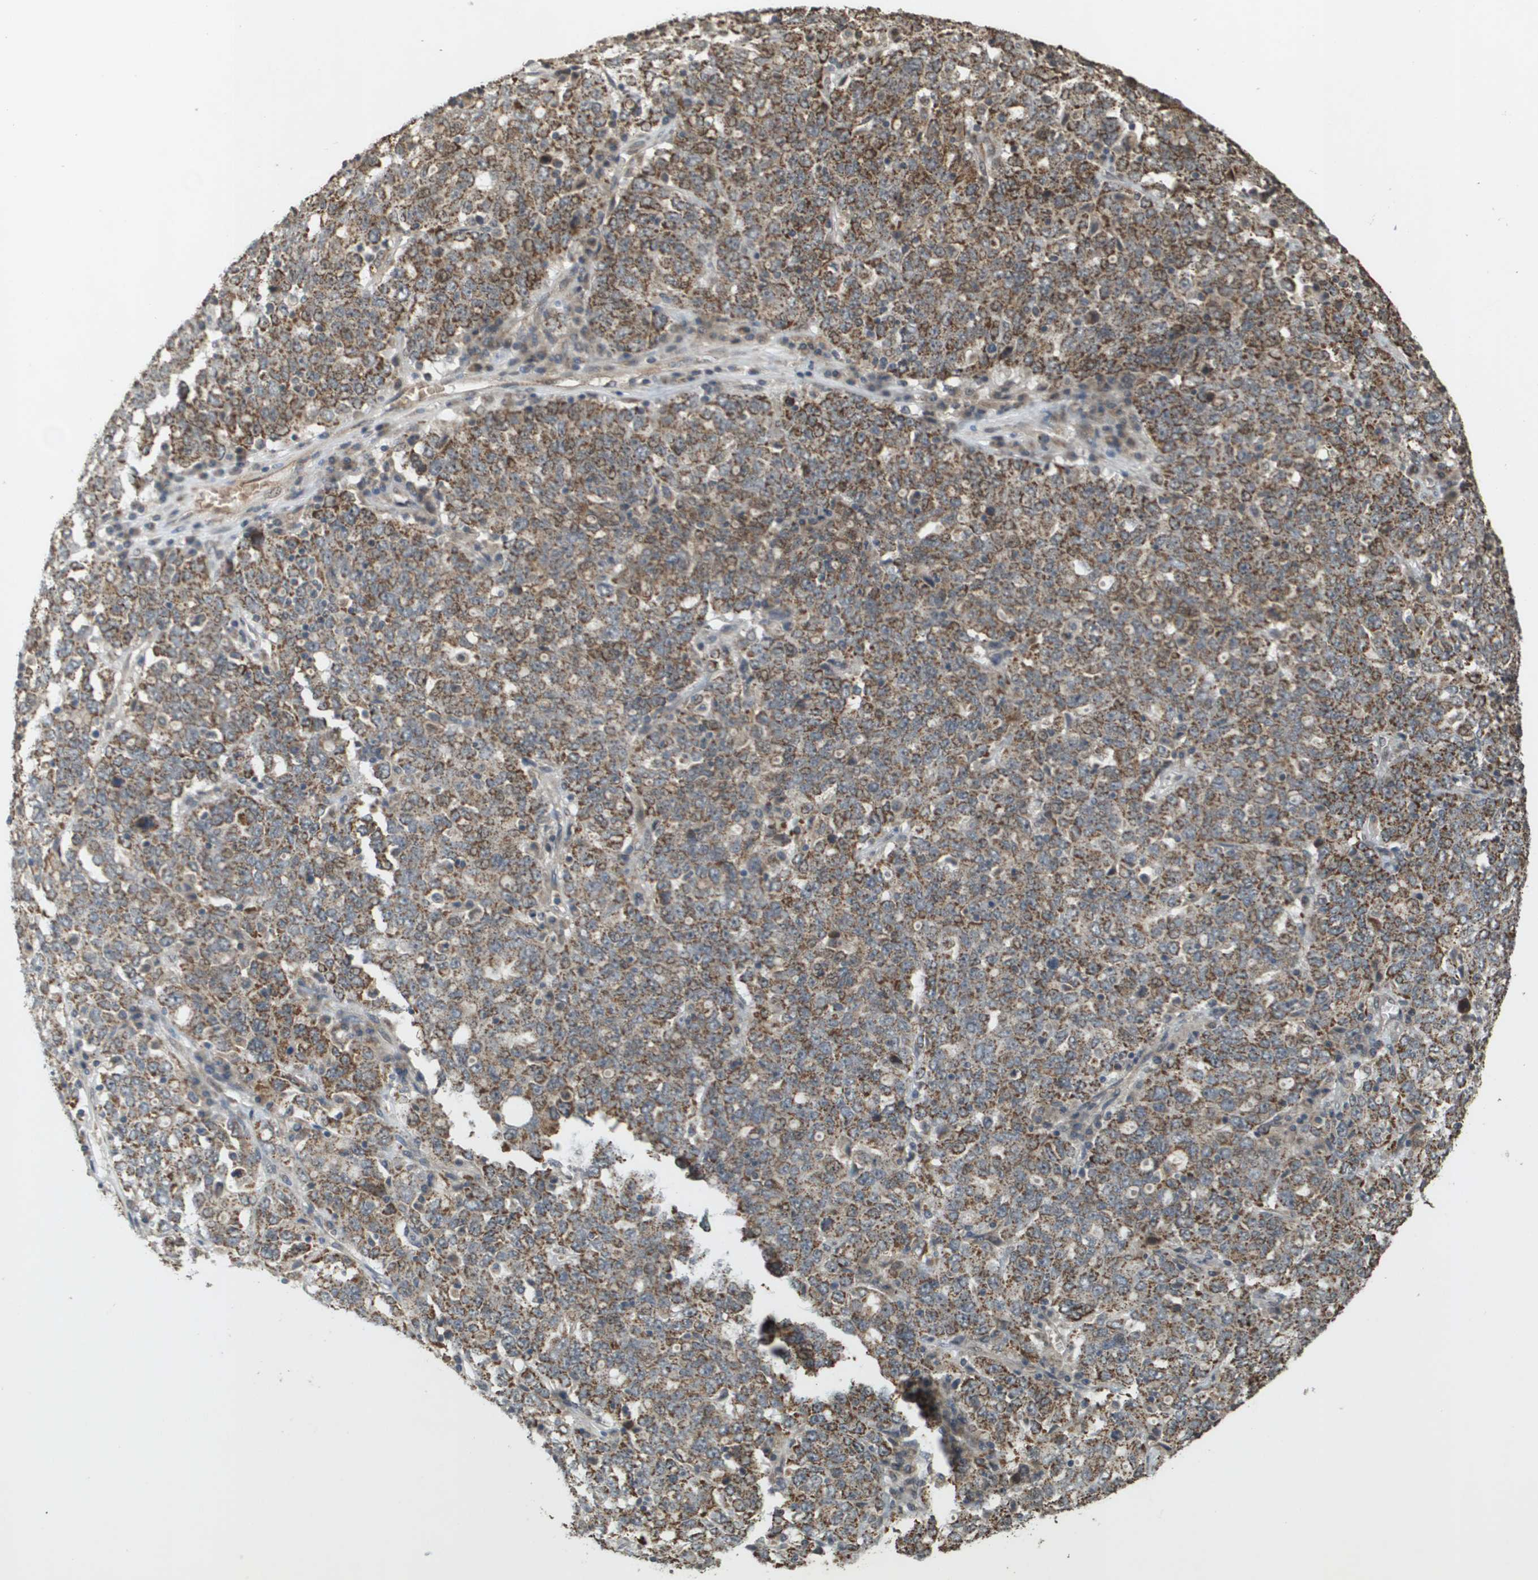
{"staining": {"intensity": "moderate", "quantity": ">75%", "location": "cytoplasmic/membranous"}, "tissue": "ovarian cancer", "cell_type": "Tumor cells", "image_type": "cancer", "snomed": [{"axis": "morphology", "description": "Carcinoma, endometroid"}, {"axis": "topography", "description": "Ovary"}], "caption": "Moderate cytoplasmic/membranous expression for a protein is identified in approximately >75% of tumor cells of endometroid carcinoma (ovarian) using immunohistochemistry.", "gene": "RAB21", "patient": {"sex": "female", "age": 62}}